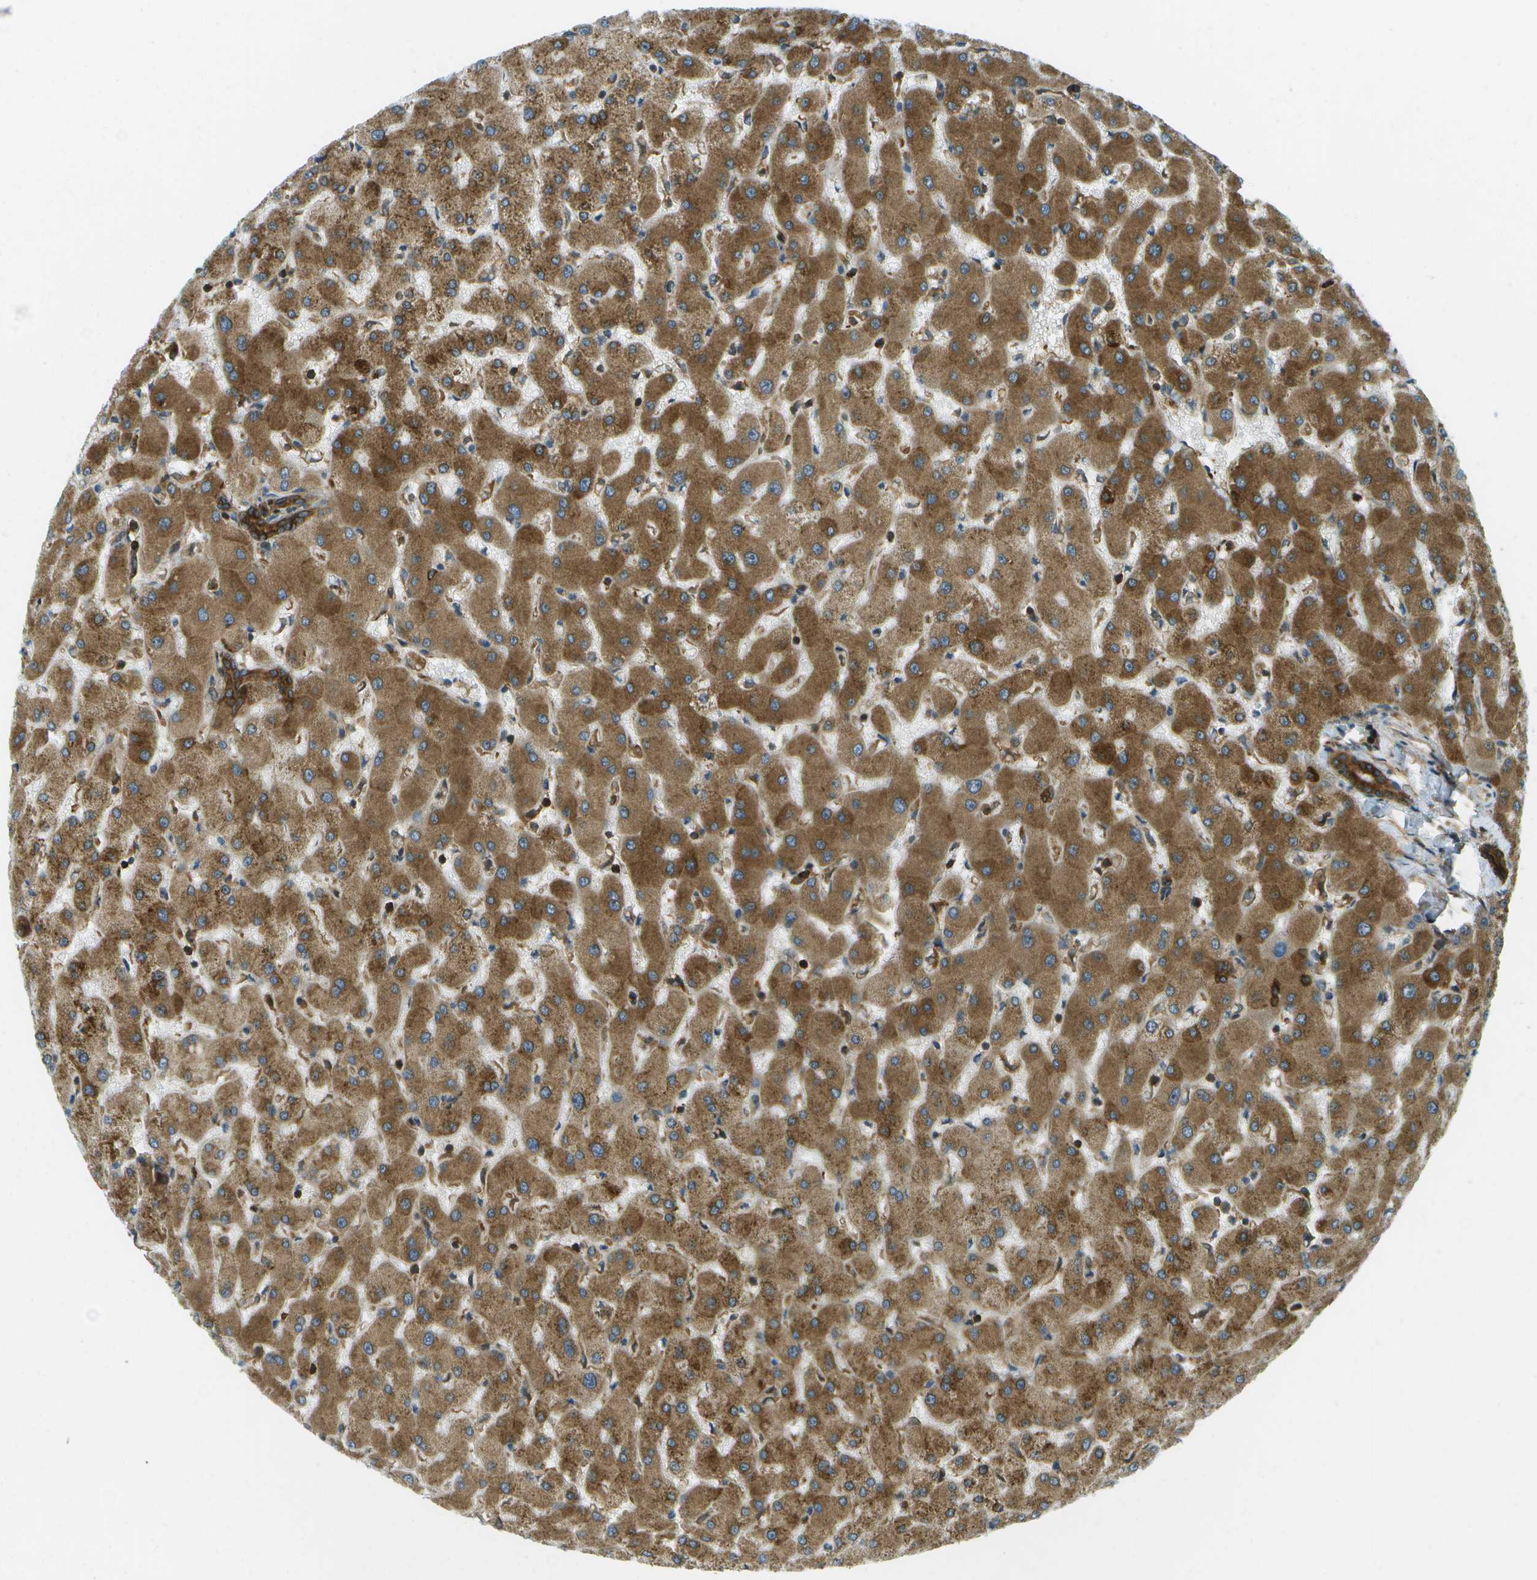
{"staining": {"intensity": "moderate", "quantity": ">75%", "location": "cytoplasmic/membranous"}, "tissue": "liver", "cell_type": "Cholangiocytes", "image_type": "normal", "snomed": [{"axis": "morphology", "description": "Normal tissue, NOS"}, {"axis": "topography", "description": "Liver"}], "caption": "Brown immunohistochemical staining in benign liver reveals moderate cytoplasmic/membranous expression in about >75% of cholangiocytes. (Stains: DAB in brown, nuclei in blue, Microscopy: brightfield microscopy at high magnification).", "gene": "TMTC1", "patient": {"sex": "female", "age": 63}}